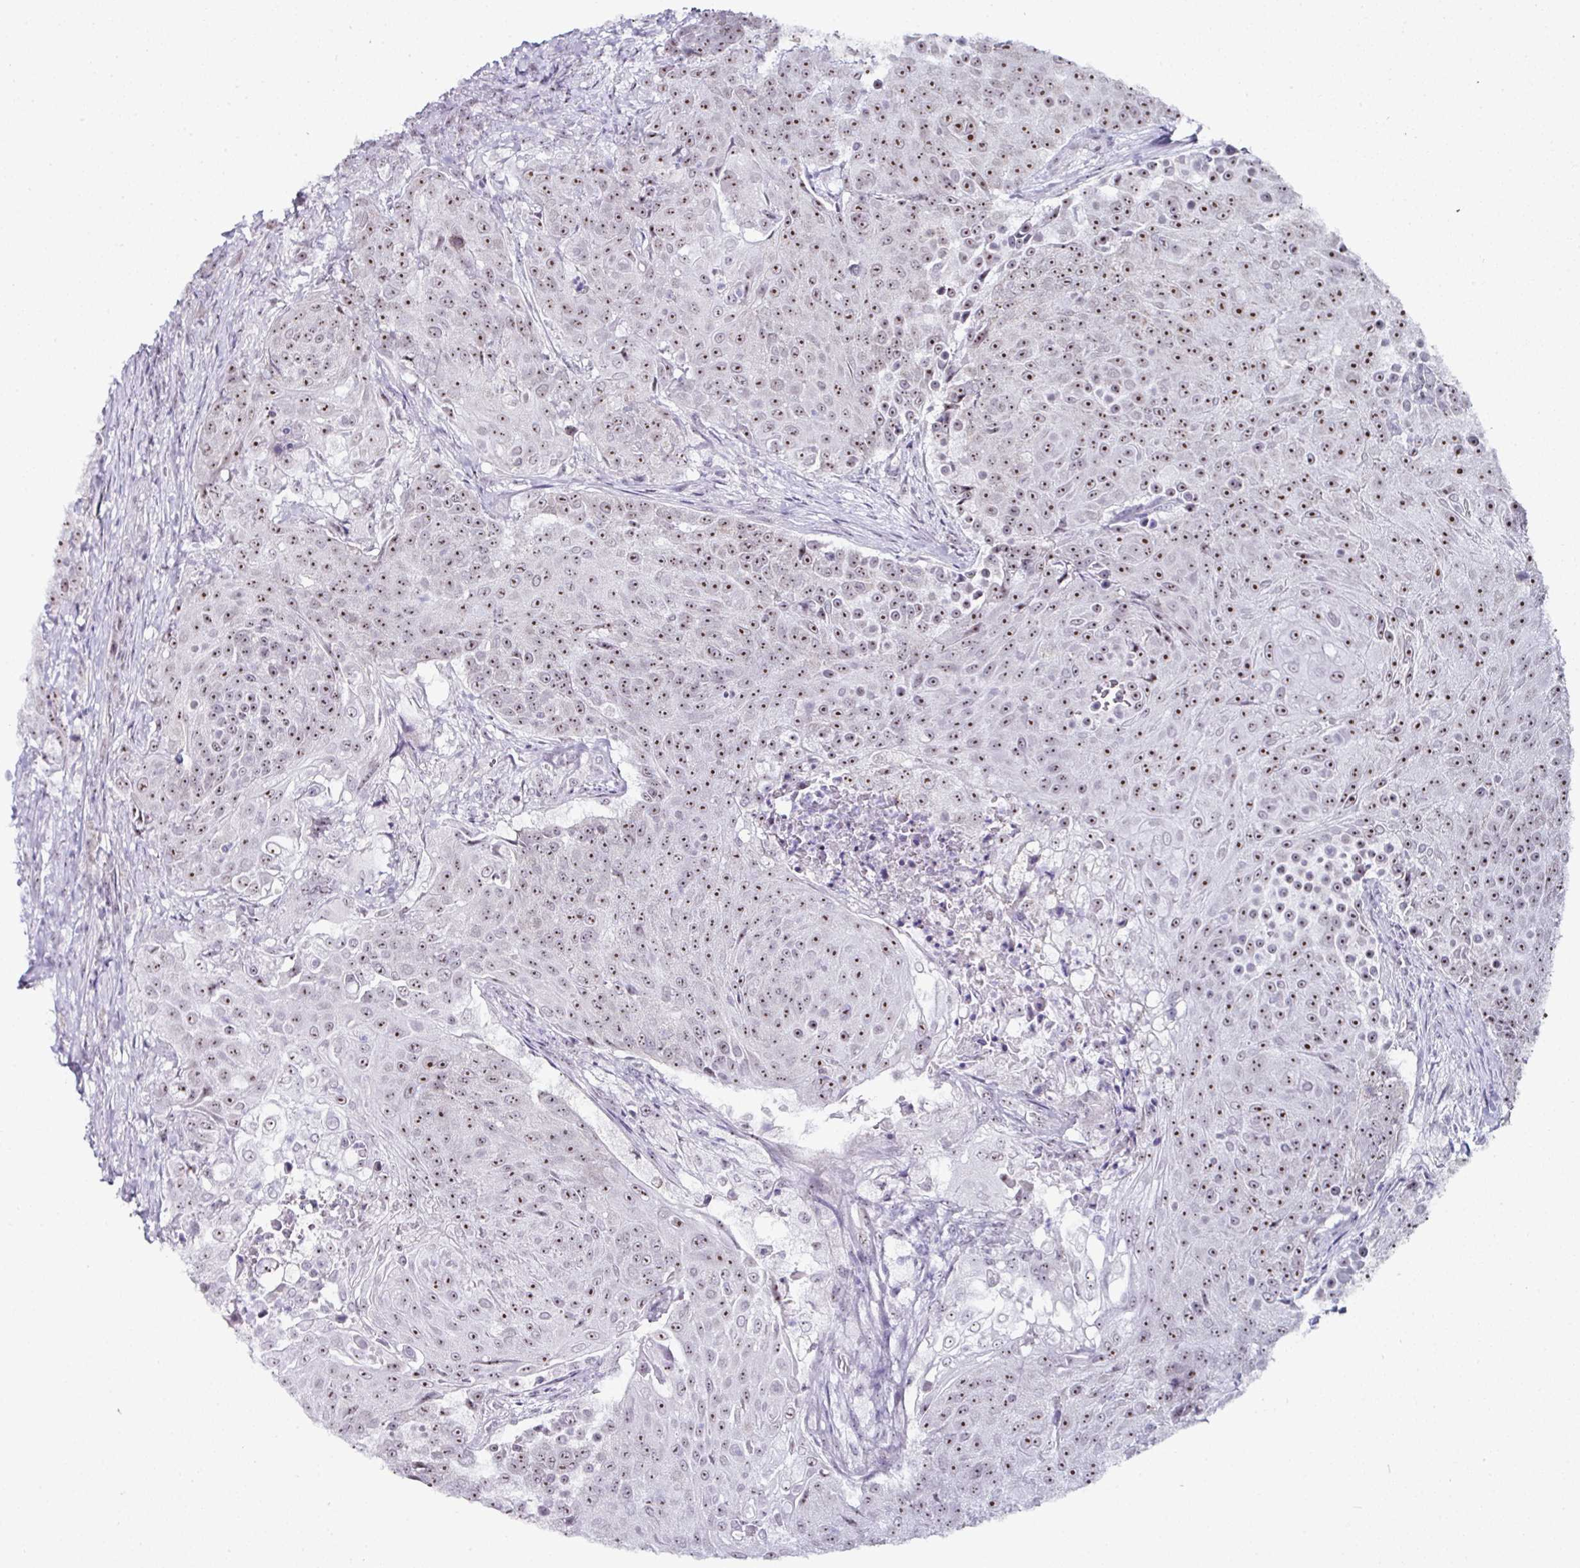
{"staining": {"intensity": "moderate", "quantity": ">75%", "location": "nuclear"}, "tissue": "urothelial cancer", "cell_type": "Tumor cells", "image_type": "cancer", "snomed": [{"axis": "morphology", "description": "Urothelial carcinoma, High grade"}, {"axis": "topography", "description": "Urinary bladder"}], "caption": "Tumor cells reveal moderate nuclear positivity in about >75% of cells in urothelial cancer.", "gene": "NACC2", "patient": {"sex": "female", "age": 63}}